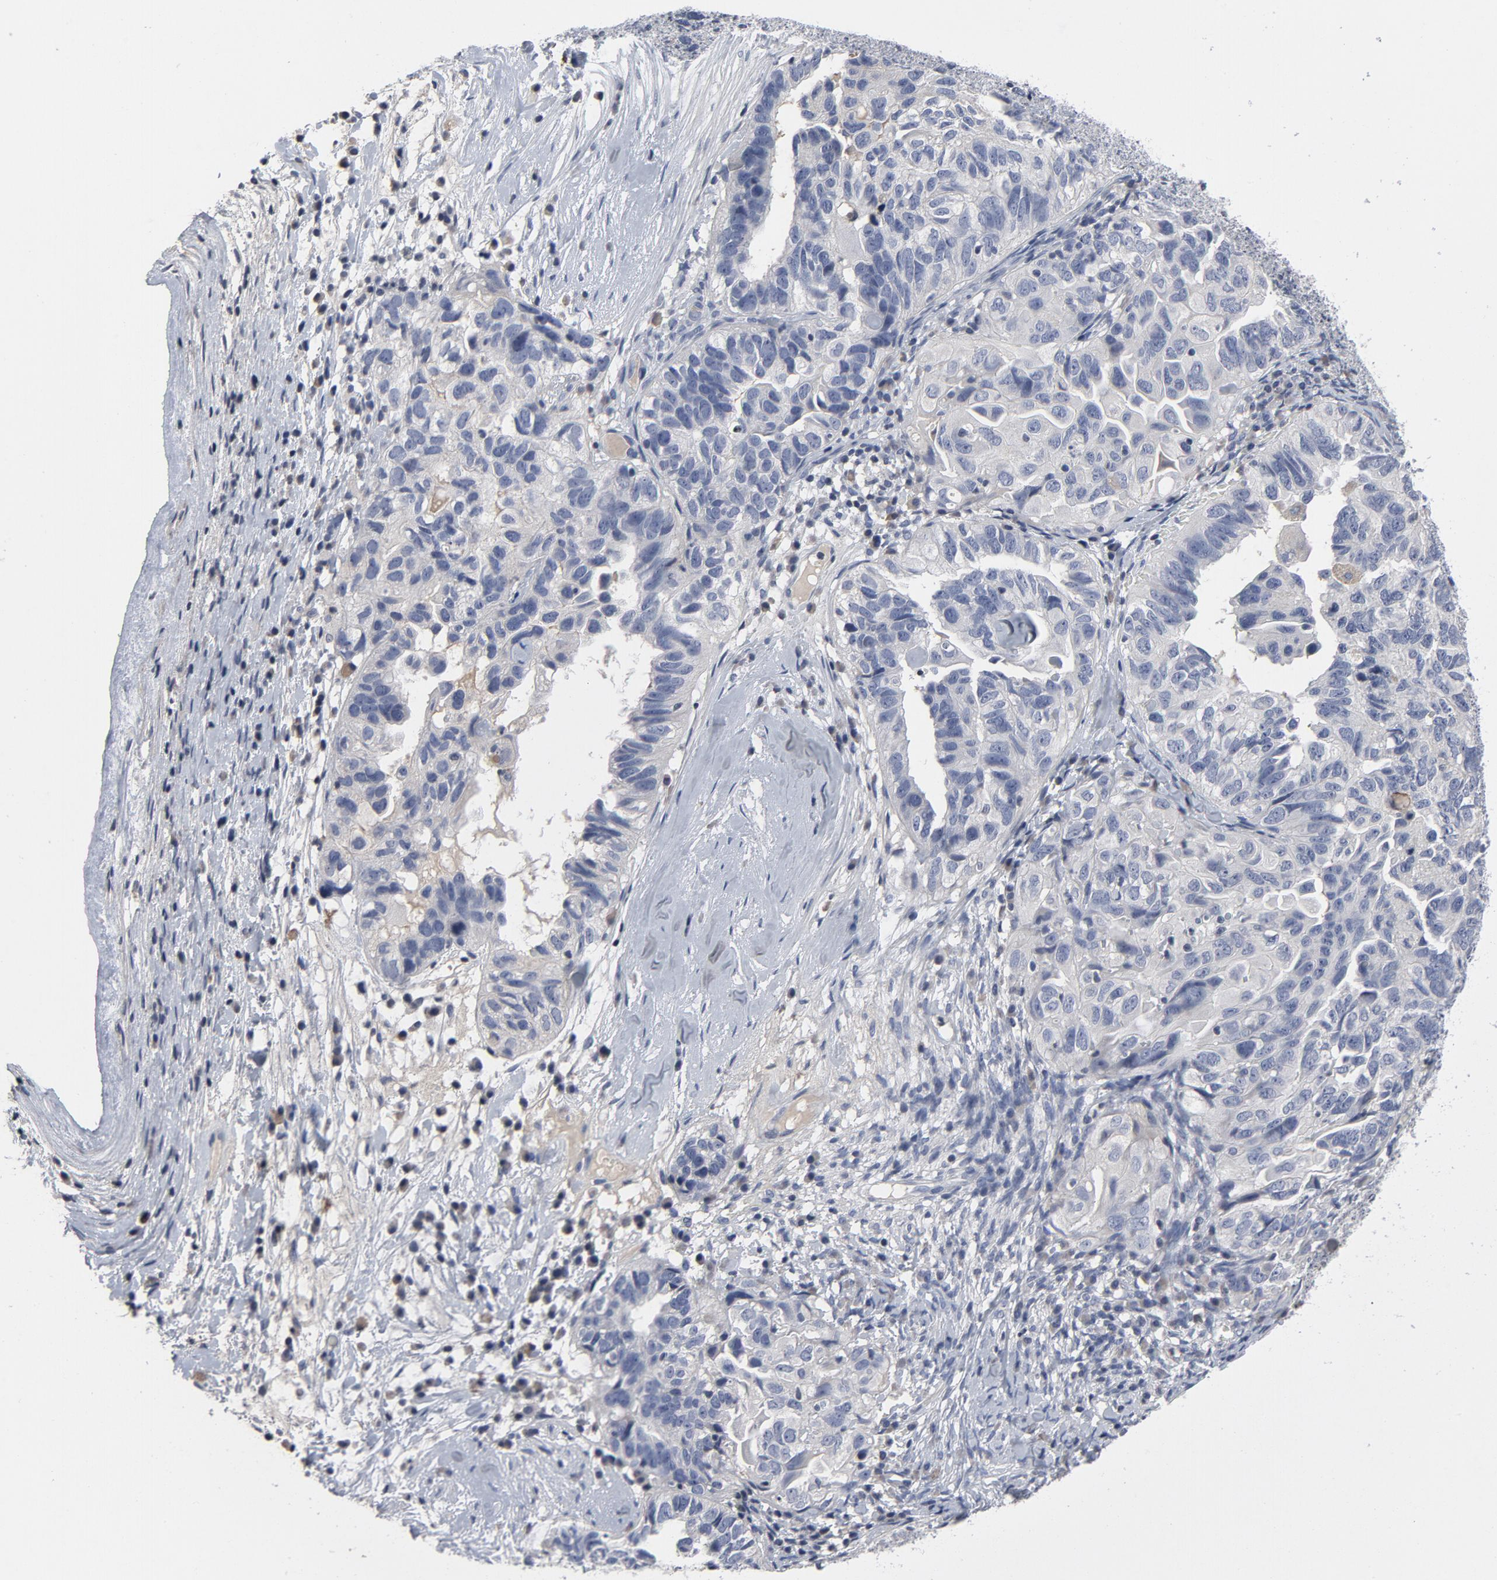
{"staining": {"intensity": "negative", "quantity": "none", "location": "none"}, "tissue": "ovarian cancer", "cell_type": "Tumor cells", "image_type": "cancer", "snomed": [{"axis": "morphology", "description": "Cystadenocarcinoma, serous, NOS"}, {"axis": "topography", "description": "Ovary"}], "caption": "Ovarian serous cystadenocarcinoma was stained to show a protein in brown. There is no significant expression in tumor cells.", "gene": "TCL1A", "patient": {"sex": "female", "age": 82}}